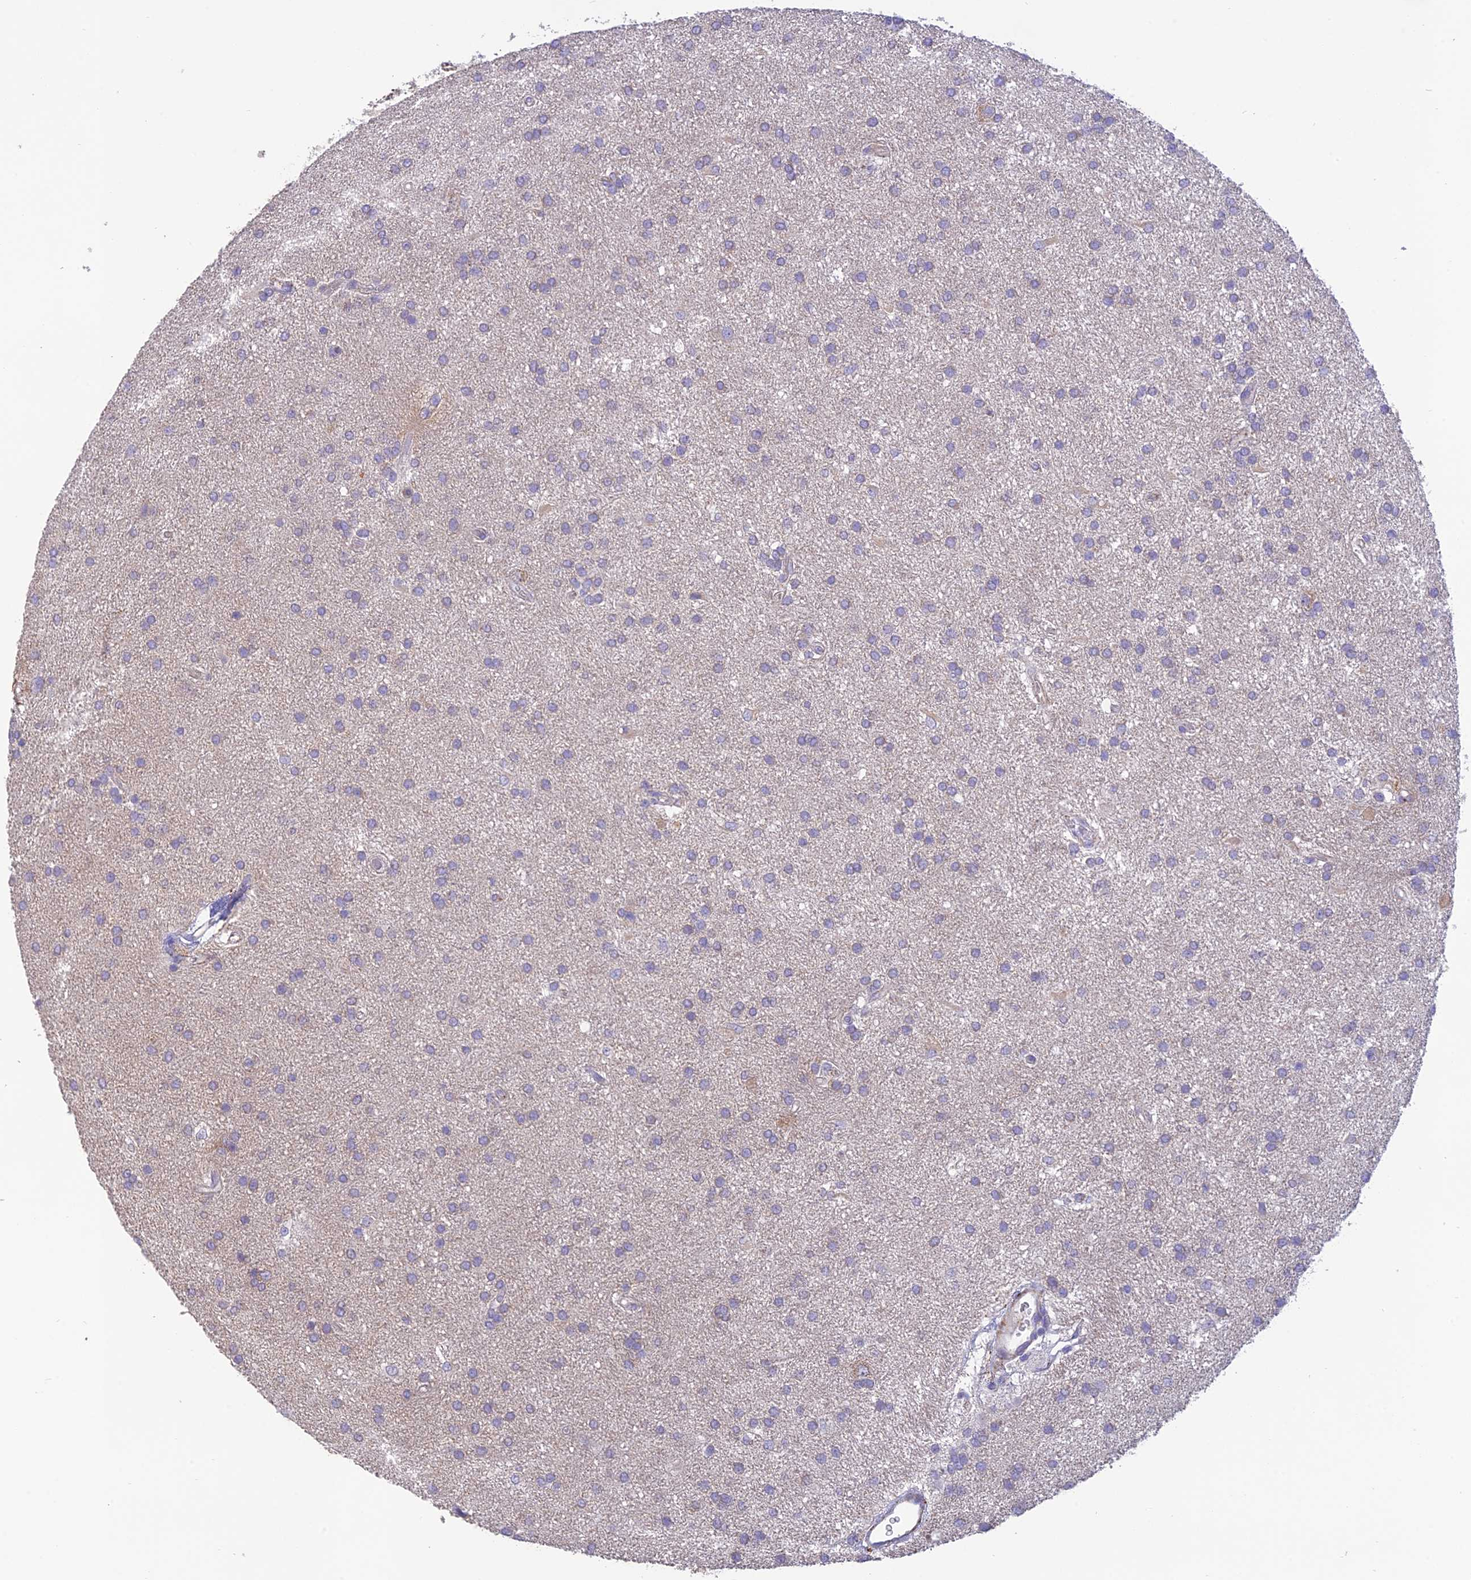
{"staining": {"intensity": "negative", "quantity": "none", "location": "none"}, "tissue": "glioma", "cell_type": "Tumor cells", "image_type": "cancer", "snomed": [{"axis": "morphology", "description": "Glioma, malignant, Low grade"}, {"axis": "topography", "description": "Brain"}], "caption": "Malignant low-grade glioma was stained to show a protein in brown. There is no significant expression in tumor cells.", "gene": "HSD17B2", "patient": {"sex": "male", "age": 66}}